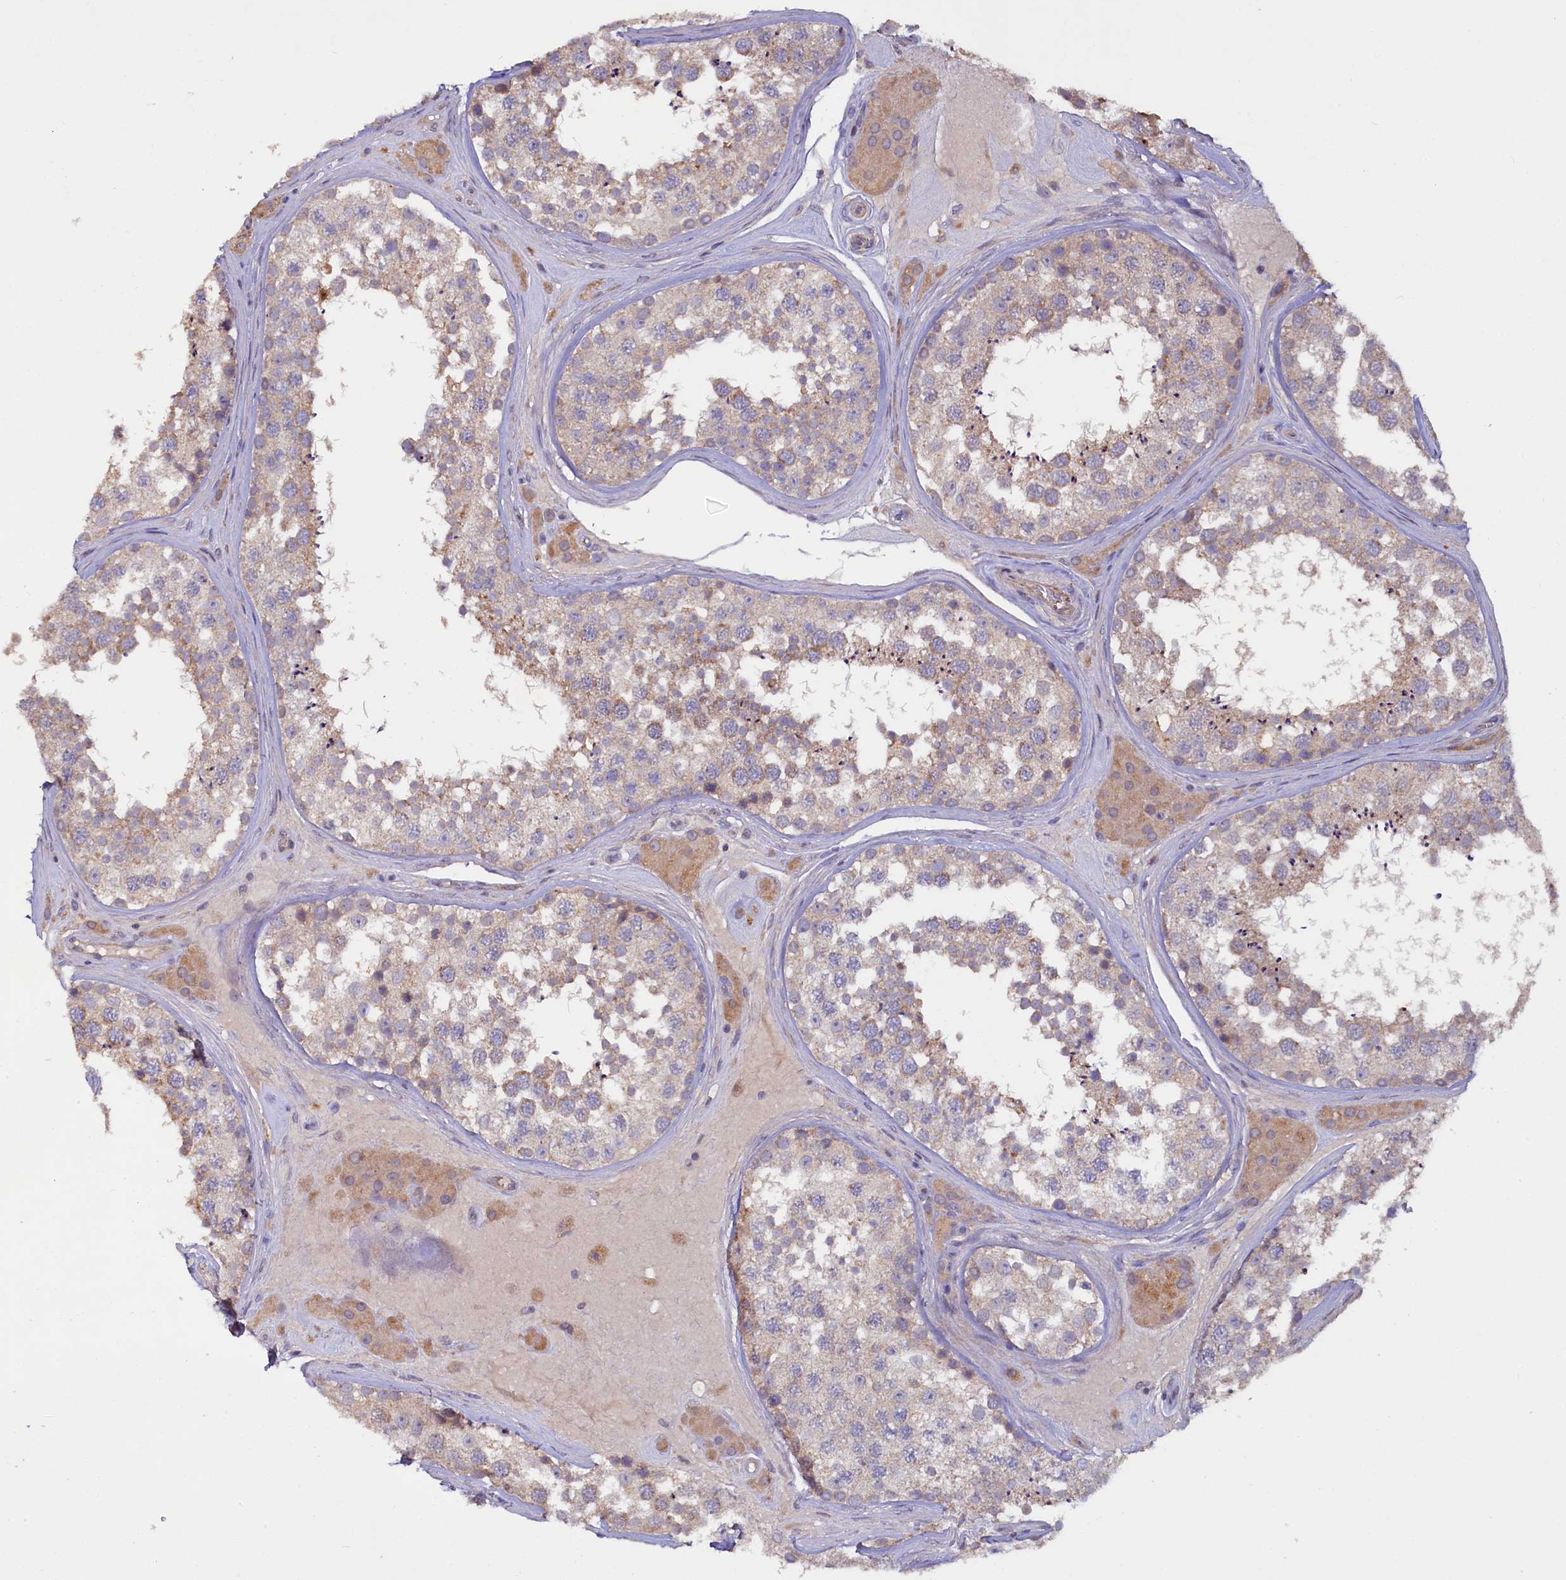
{"staining": {"intensity": "moderate", "quantity": "<25%", "location": "cytoplasmic/membranous"}, "tissue": "testis", "cell_type": "Cells in seminiferous ducts", "image_type": "normal", "snomed": [{"axis": "morphology", "description": "Normal tissue, NOS"}, {"axis": "topography", "description": "Testis"}], "caption": "Immunohistochemical staining of normal human testis demonstrates low levels of moderate cytoplasmic/membranous staining in about <25% of cells in seminiferous ducts.", "gene": "ETFBKMT", "patient": {"sex": "male", "age": 46}}